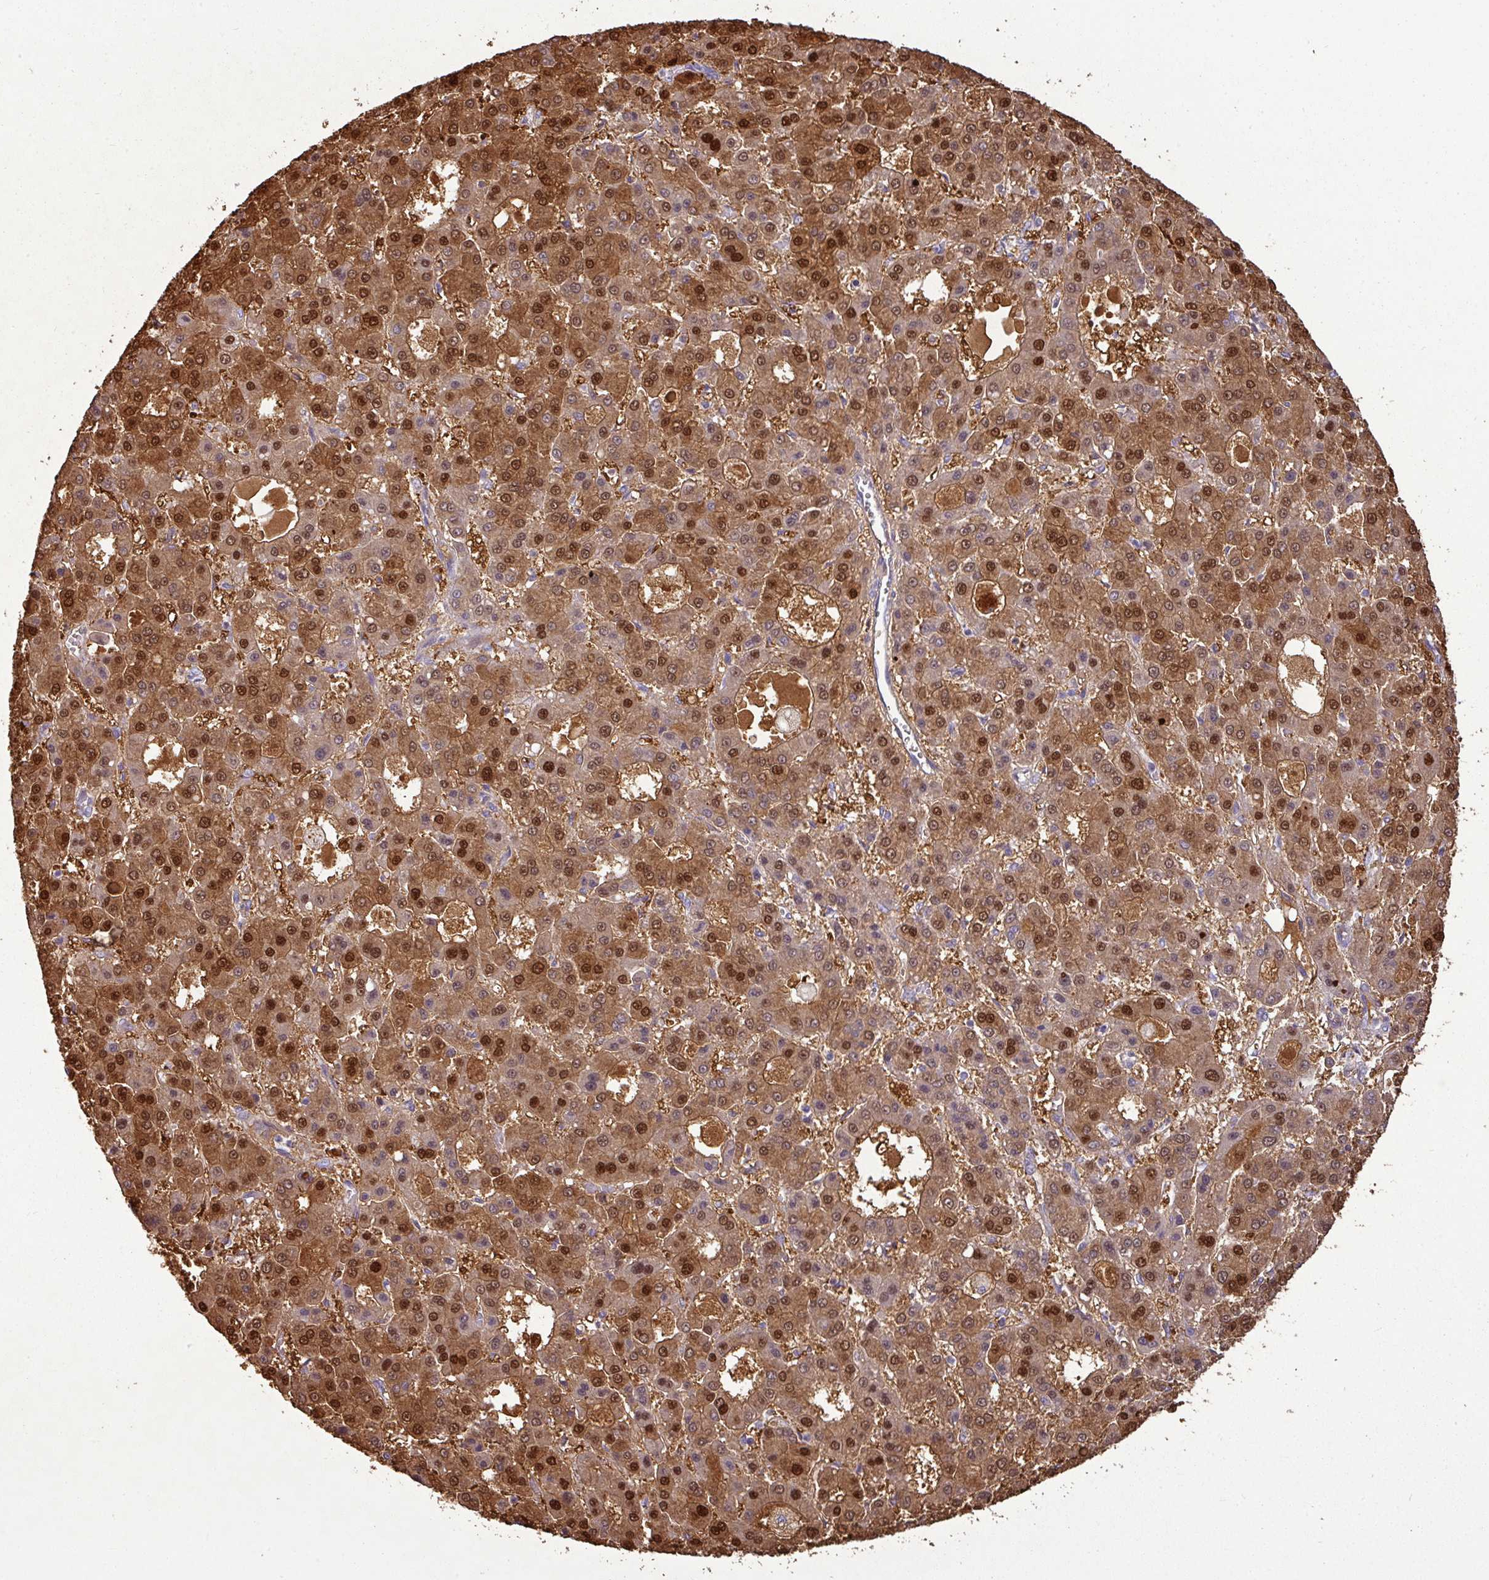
{"staining": {"intensity": "strong", "quantity": ">75%", "location": "cytoplasmic/membranous,nuclear"}, "tissue": "liver cancer", "cell_type": "Tumor cells", "image_type": "cancer", "snomed": [{"axis": "morphology", "description": "Carcinoma, Hepatocellular, NOS"}, {"axis": "topography", "description": "Liver"}], "caption": "Tumor cells demonstrate high levels of strong cytoplasmic/membranous and nuclear expression in about >75% of cells in liver cancer. (brown staining indicates protein expression, while blue staining denotes nuclei).", "gene": "GSTA3", "patient": {"sex": "male", "age": 70}}